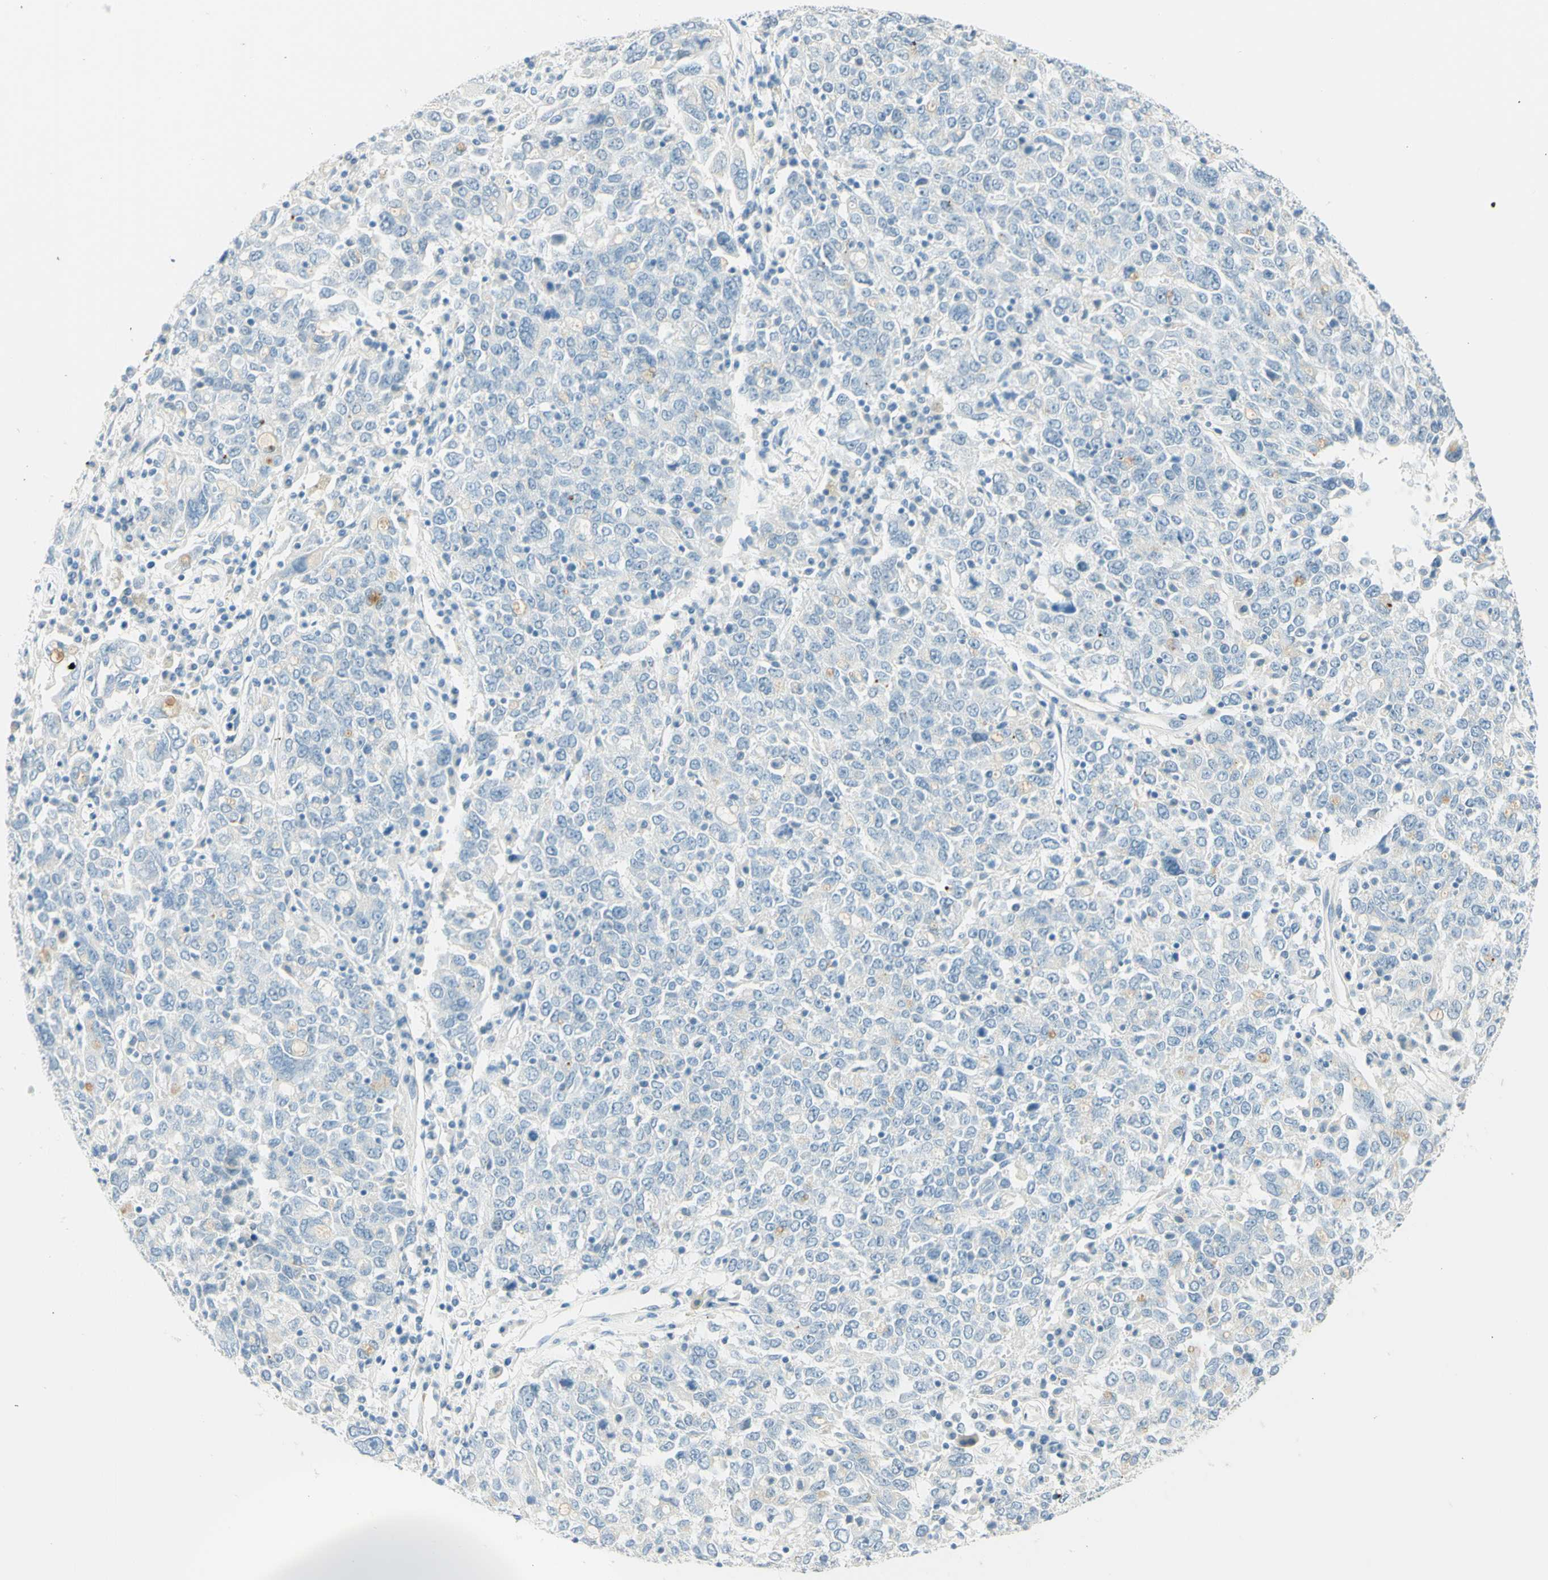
{"staining": {"intensity": "negative", "quantity": "none", "location": "none"}, "tissue": "ovarian cancer", "cell_type": "Tumor cells", "image_type": "cancer", "snomed": [{"axis": "morphology", "description": "Carcinoma, endometroid"}, {"axis": "topography", "description": "Ovary"}], "caption": "A micrograph of ovarian cancer stained for a protein displays no brown staining in tumor cells.", "gene": "TMEM132D", "patient": {"sex": "female", "age": 62}}